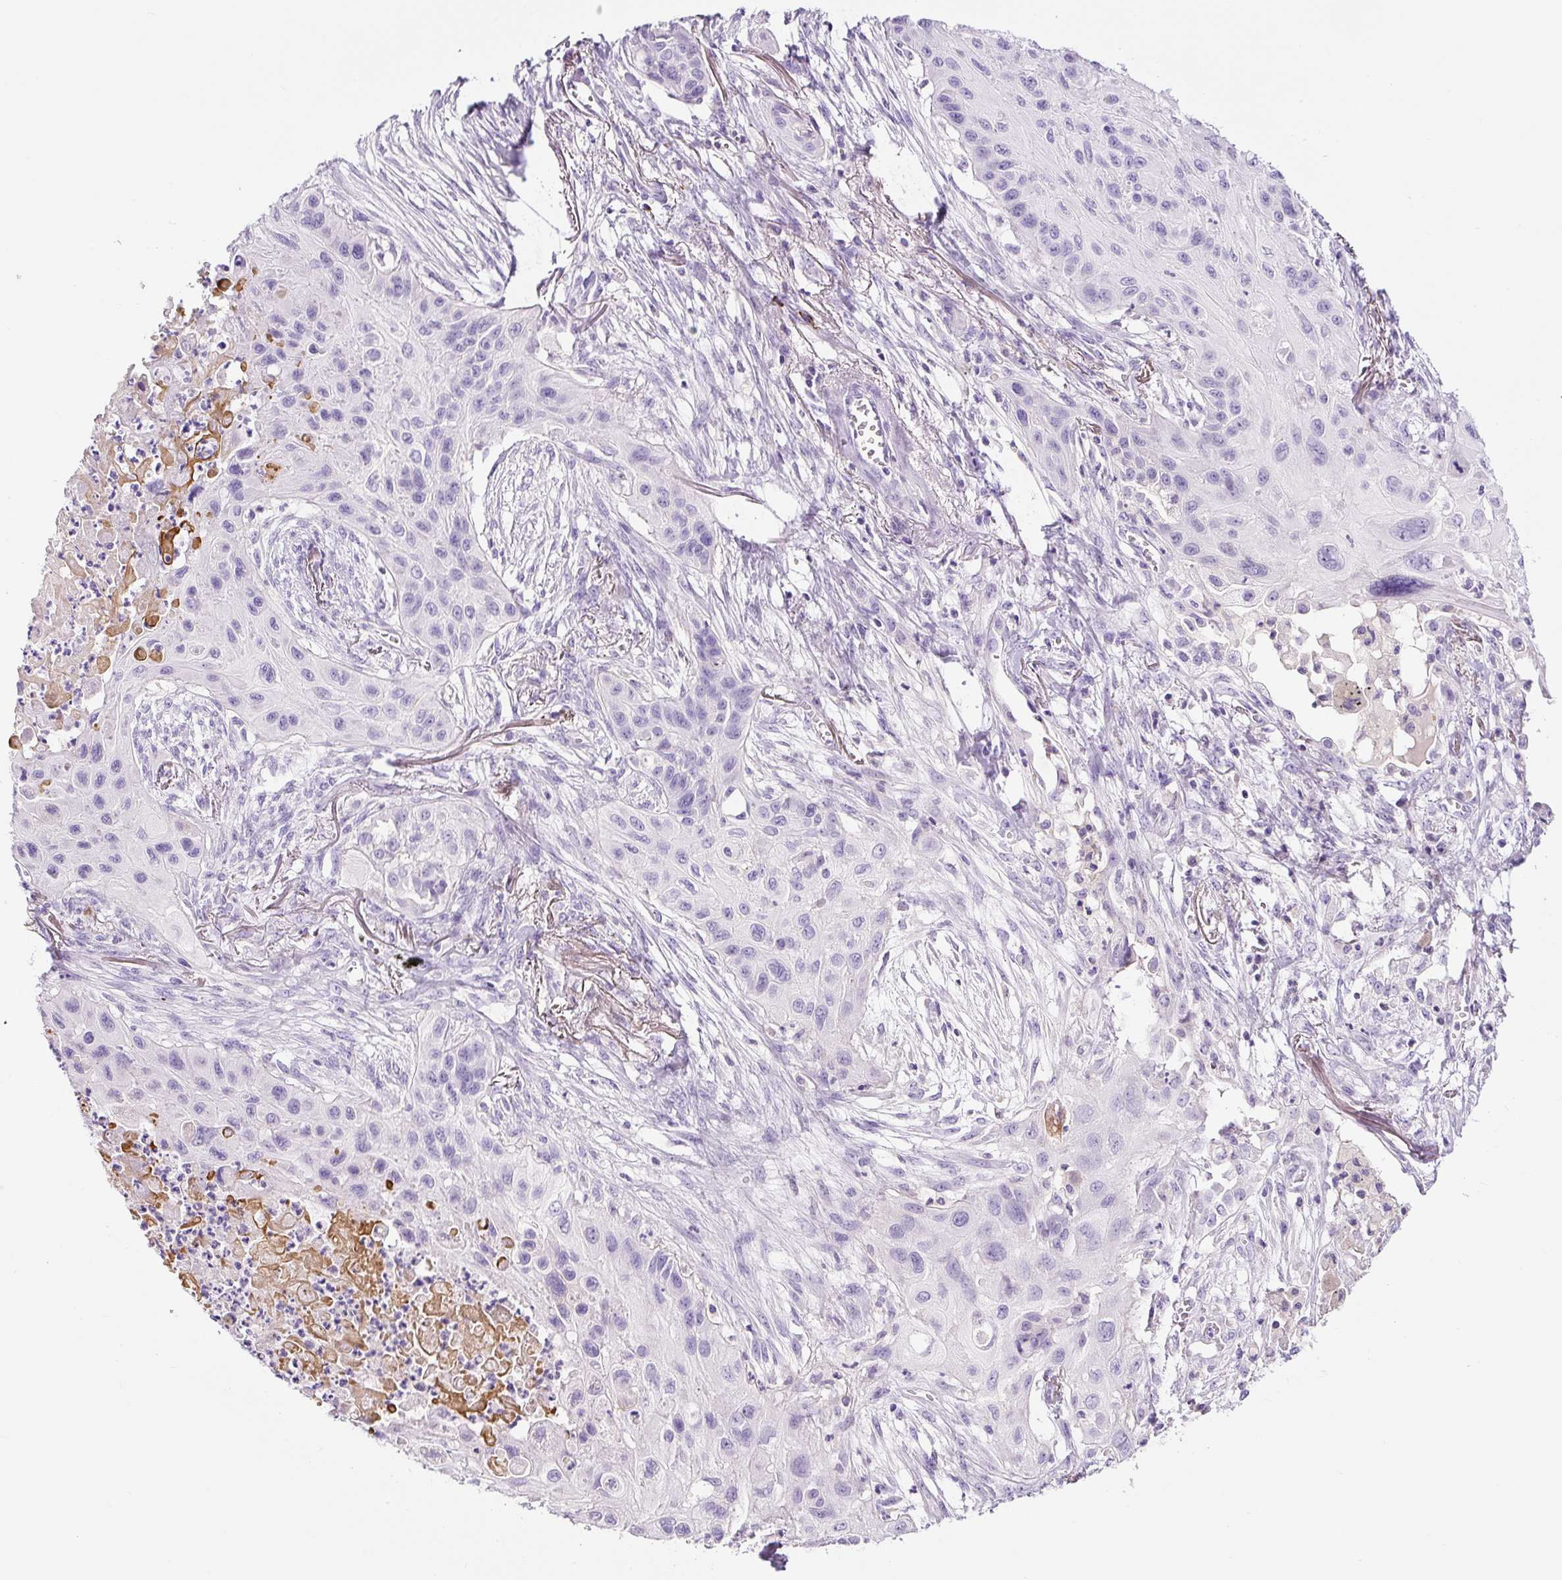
{"staining": {"intensity": "negative", "quantity": "none", "location": "none"}, "tissue": "lung cancer", "cell_type": "Tumor cells", "image_type": "cancer", "snomed": [{"axis": "morphology", "description": "Squamous cell carcinoma, NOS"}, {"axis": "topography", "description": "Lung"}], "caption": "An immunohistochemistry micrograph of lung cancer is shown. There is no staining in tumor cells of lung cancer.", "gene": "RNF212B", "patient": {"sex": "male", "age": 71}}